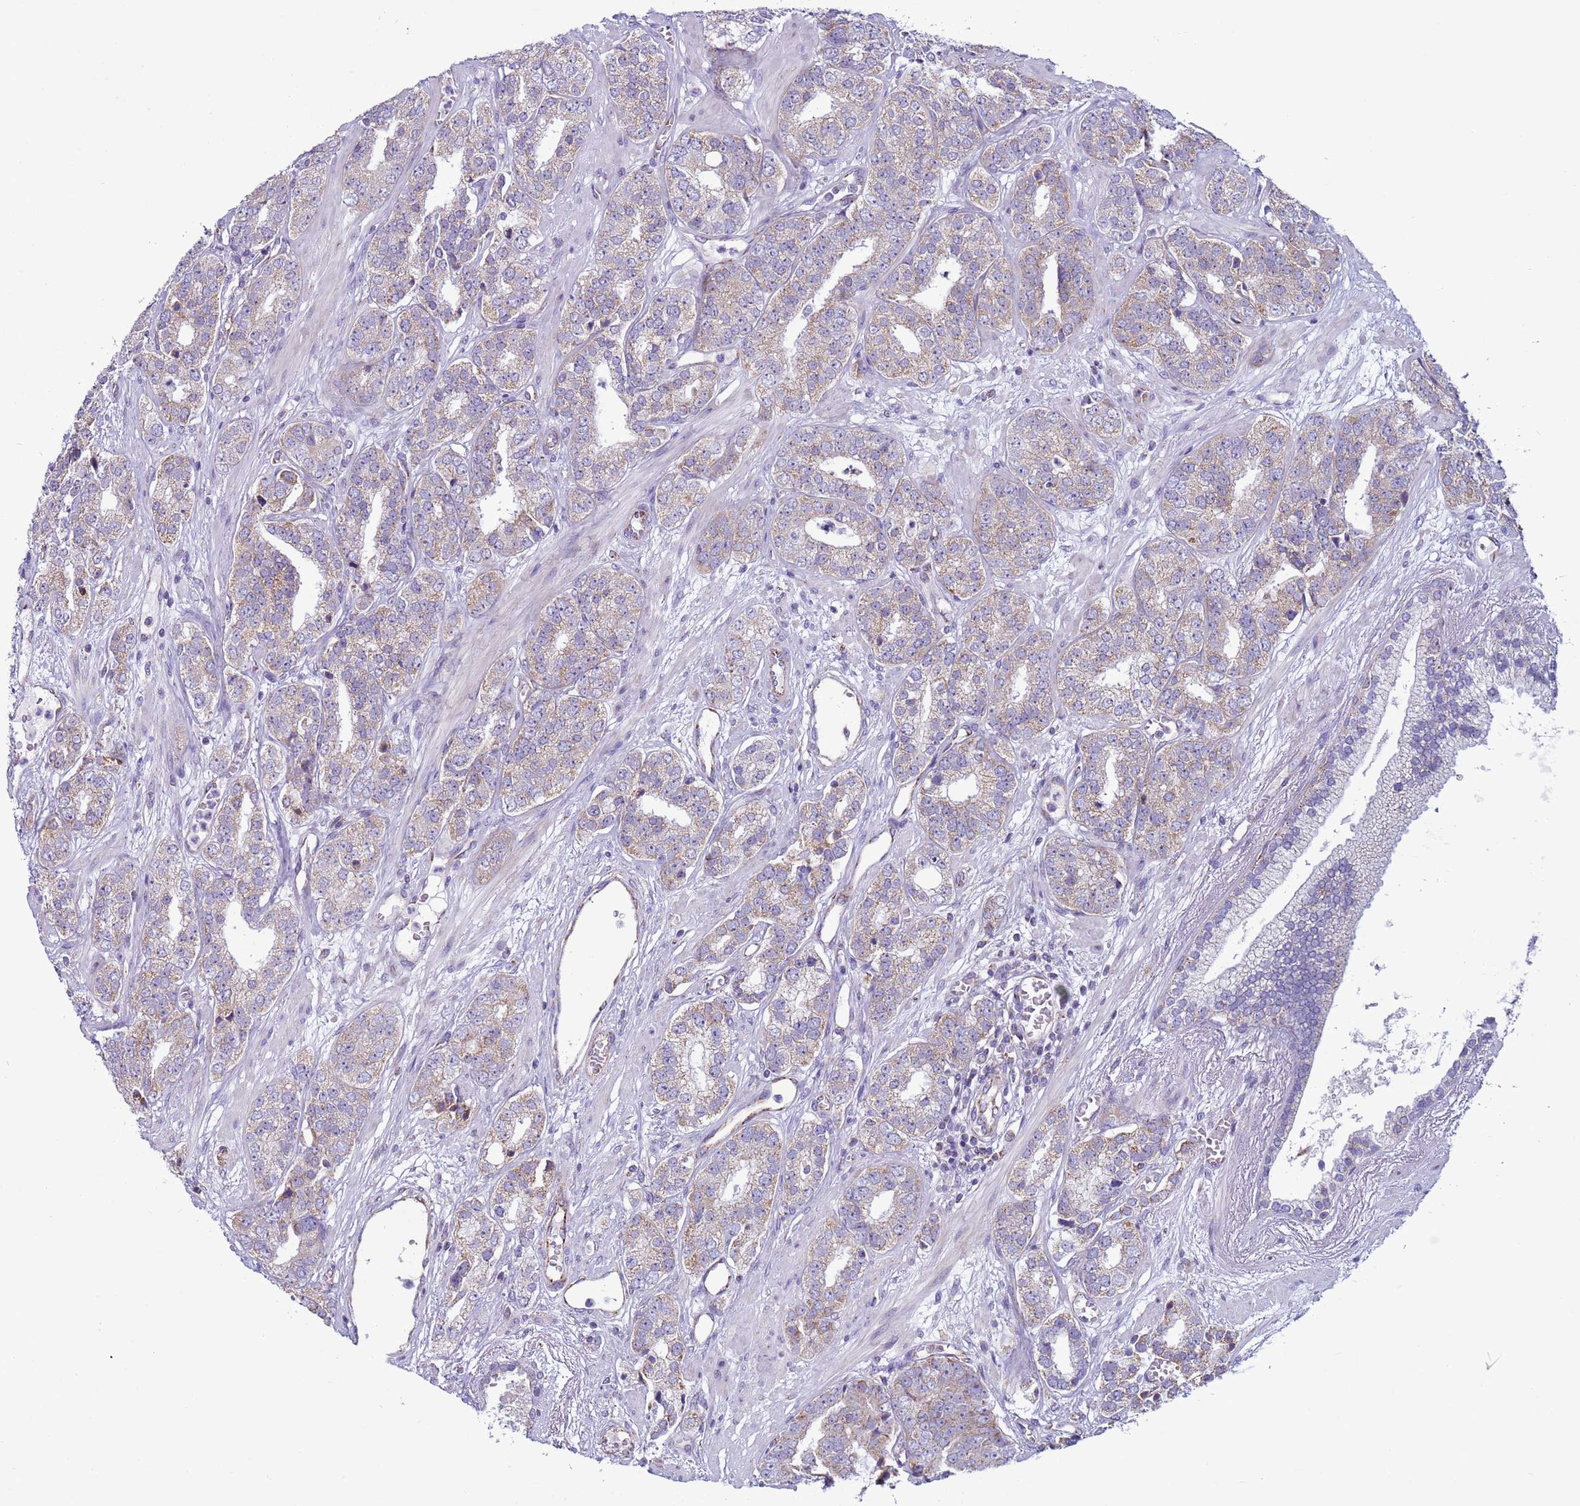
{"staining": {"intensity": "weak", "quantity": "25%-75%", "location": "cytoplasmic/membranous"}, "tissue": "prostate cancer", "cell_type": "Tumor cells", "image_type": "cancer", "snomed": [{"axis": "morphology", "description": "Adenocarcinoma, High grade"}, {"axis": "topography", "description": "Prostate"}], "caption": "Protein expression analysis of prostate adenocarcinoma (high-grade) demonstrates weak cytoplasmic/membranous expression in about 25%-75% of tumor cells.", "gene": "NCALD", "patient": {"sex": "male", "age": 71}}